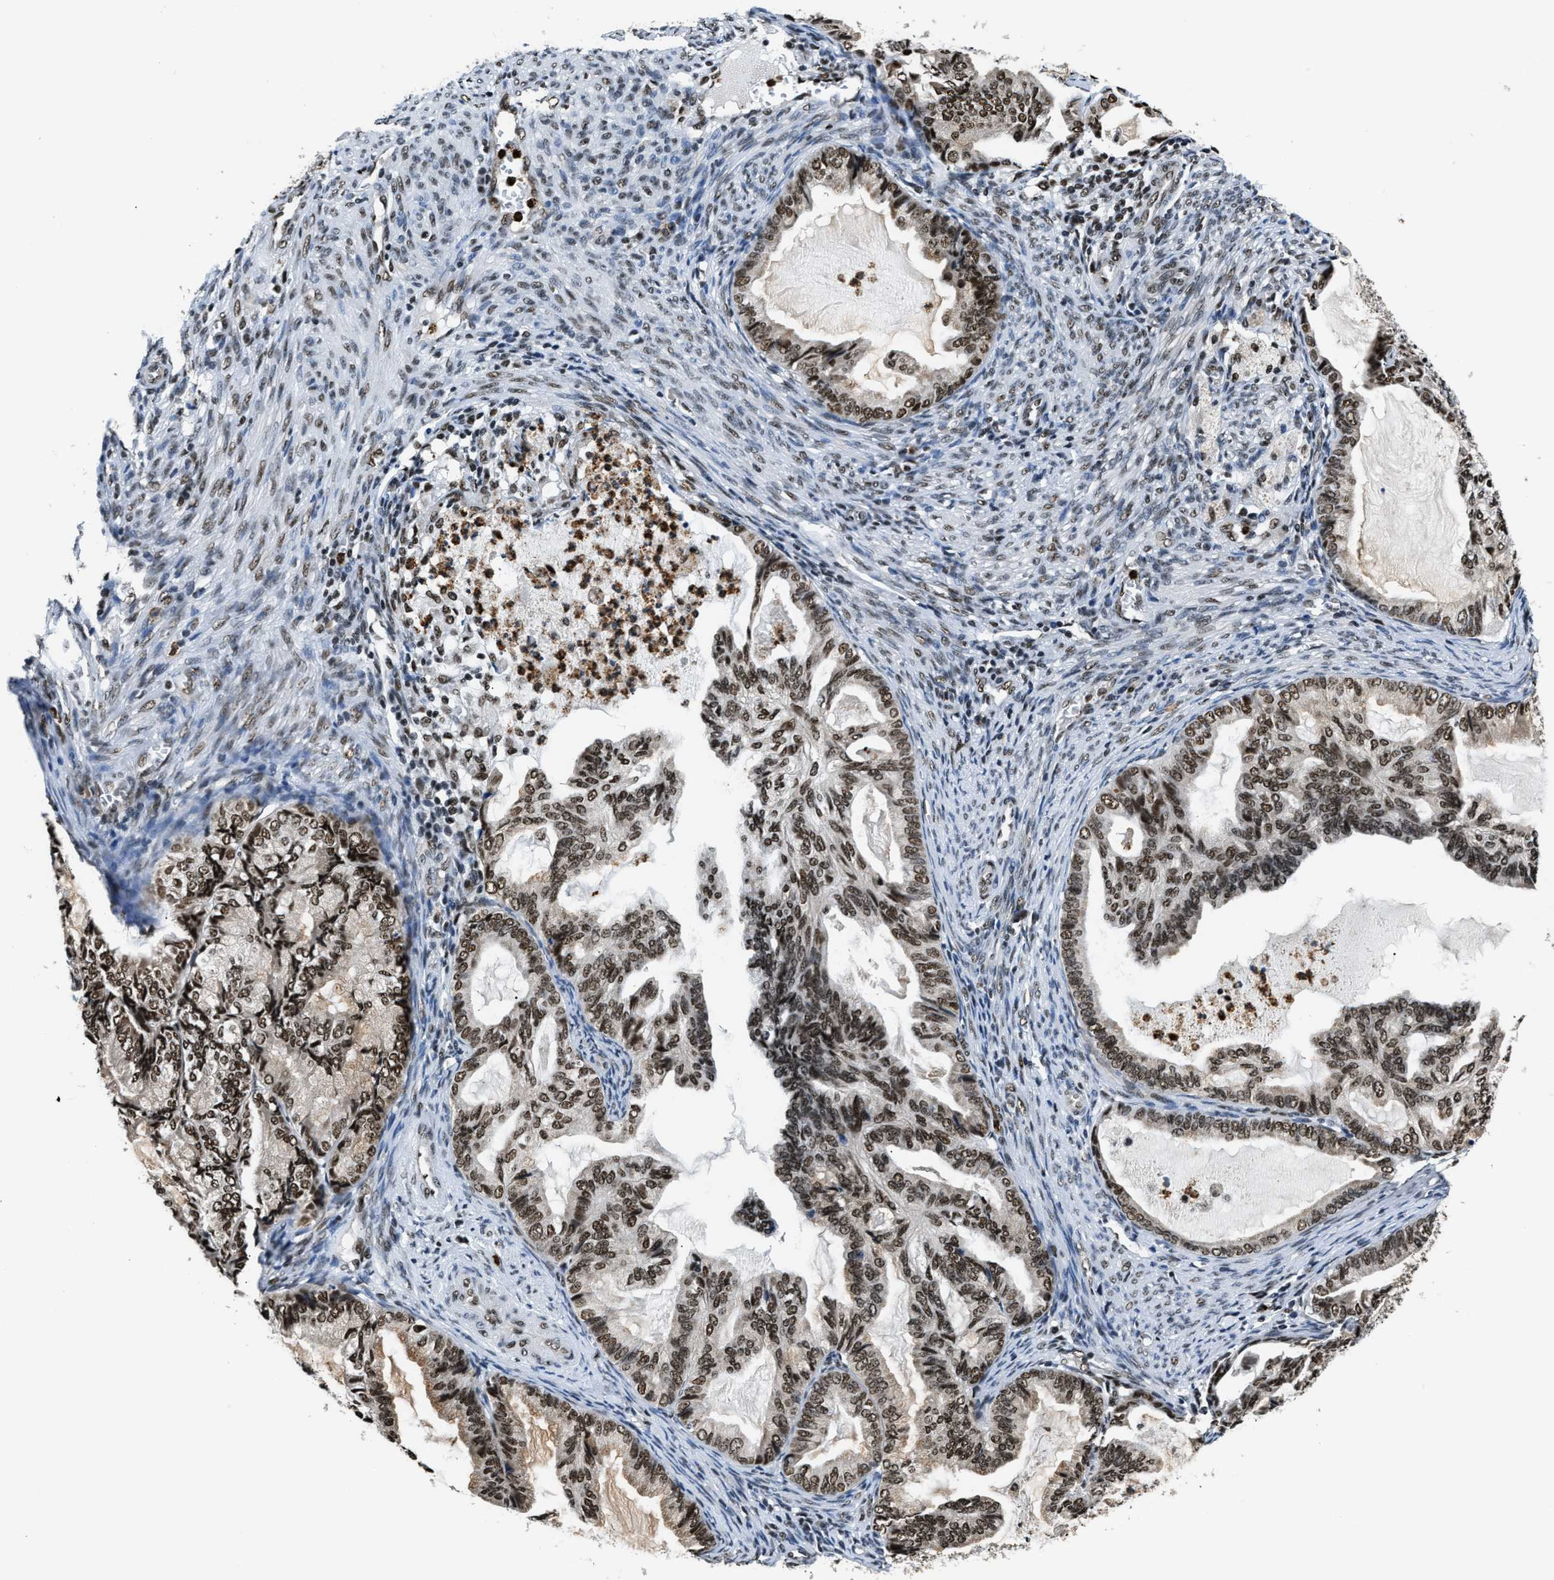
{"staining": {"intensity": "moderate", "quantity": ">75%", "location": "nuclear"}, "tissue": "cervical cancer", "cell_type": "Tumor cells", "image_type": "cancer", "snomed": [{"axis": "morphology", "description": "Normal tissue, NOS"}, {"axis": "morphology", "description": "Adenocarcinoma, NOS"}, {"axis": "topography", "description": "Cervix"}, {"axis": "topography", "description": "Endometrium"}], "caption": "The histopathology image displays a brown stain indicating the presence of a protein in the nuclear of tumor cells in cervical cancer.", "gene": "CCNDBP1", "patient": {"sex": "female", "age": 86}}